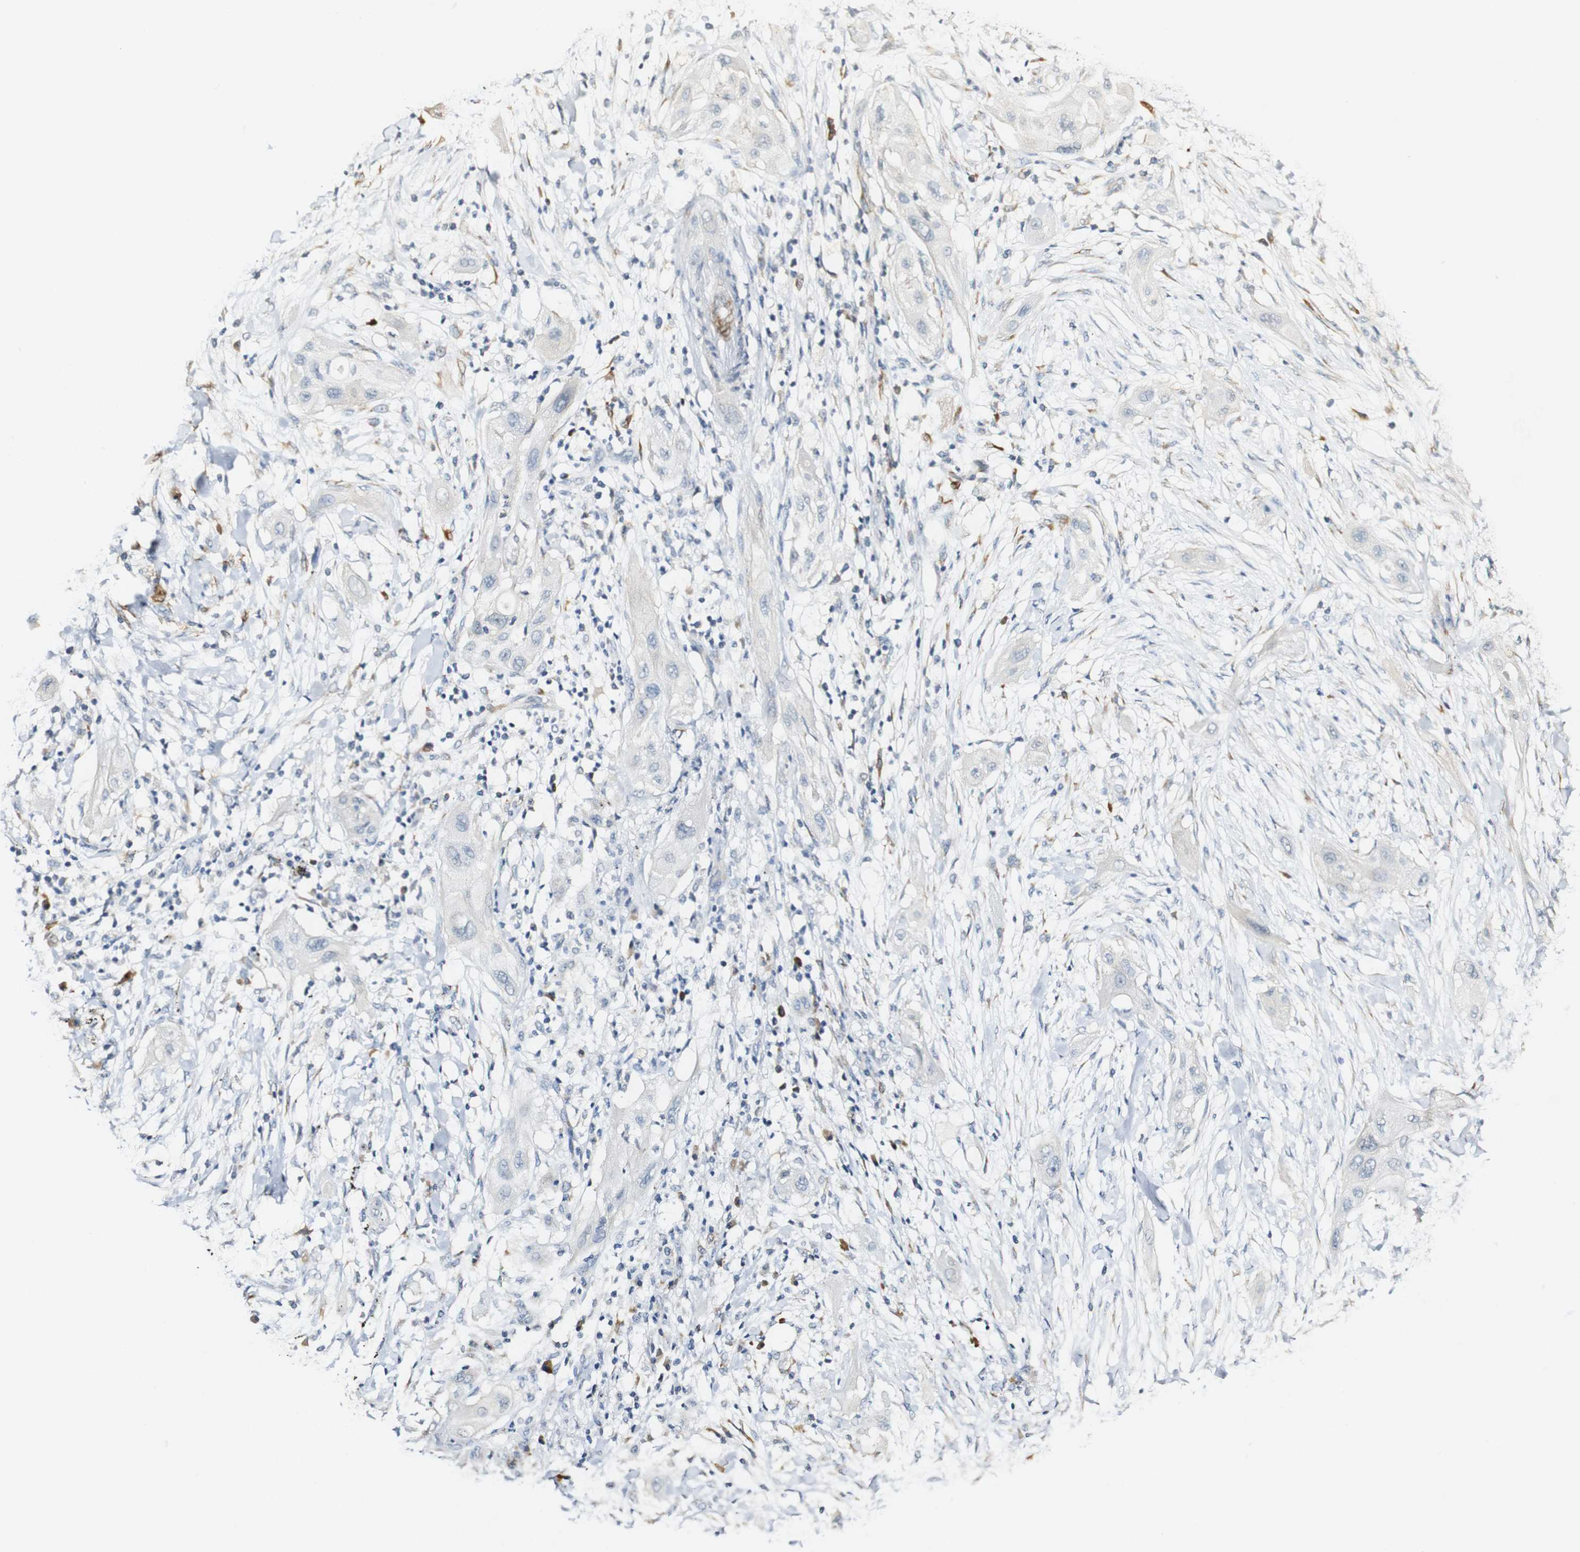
{"staining": {"intensity": "negative", "quantity": "none", "location": "none"}, "tissue": "lung cancer", "cell_type": "Tumor cells", "image_type": "cancer", "snomed": [{"axis": "morphology", "description": "Squamous cell carcinoma, NOS"}, {"axis": "topography", "description": "Lung"}], "caption": "Tumor cells show no significant staining in lung squamous cell carcinoma. The staining was performed using DAB to visualize the protein expression in brown, while the nuclei were stained in blue with hematoxylin (Magnification: 20x).", "gene": "FMO3", "patient": {"sex": "female", "age": 47}}